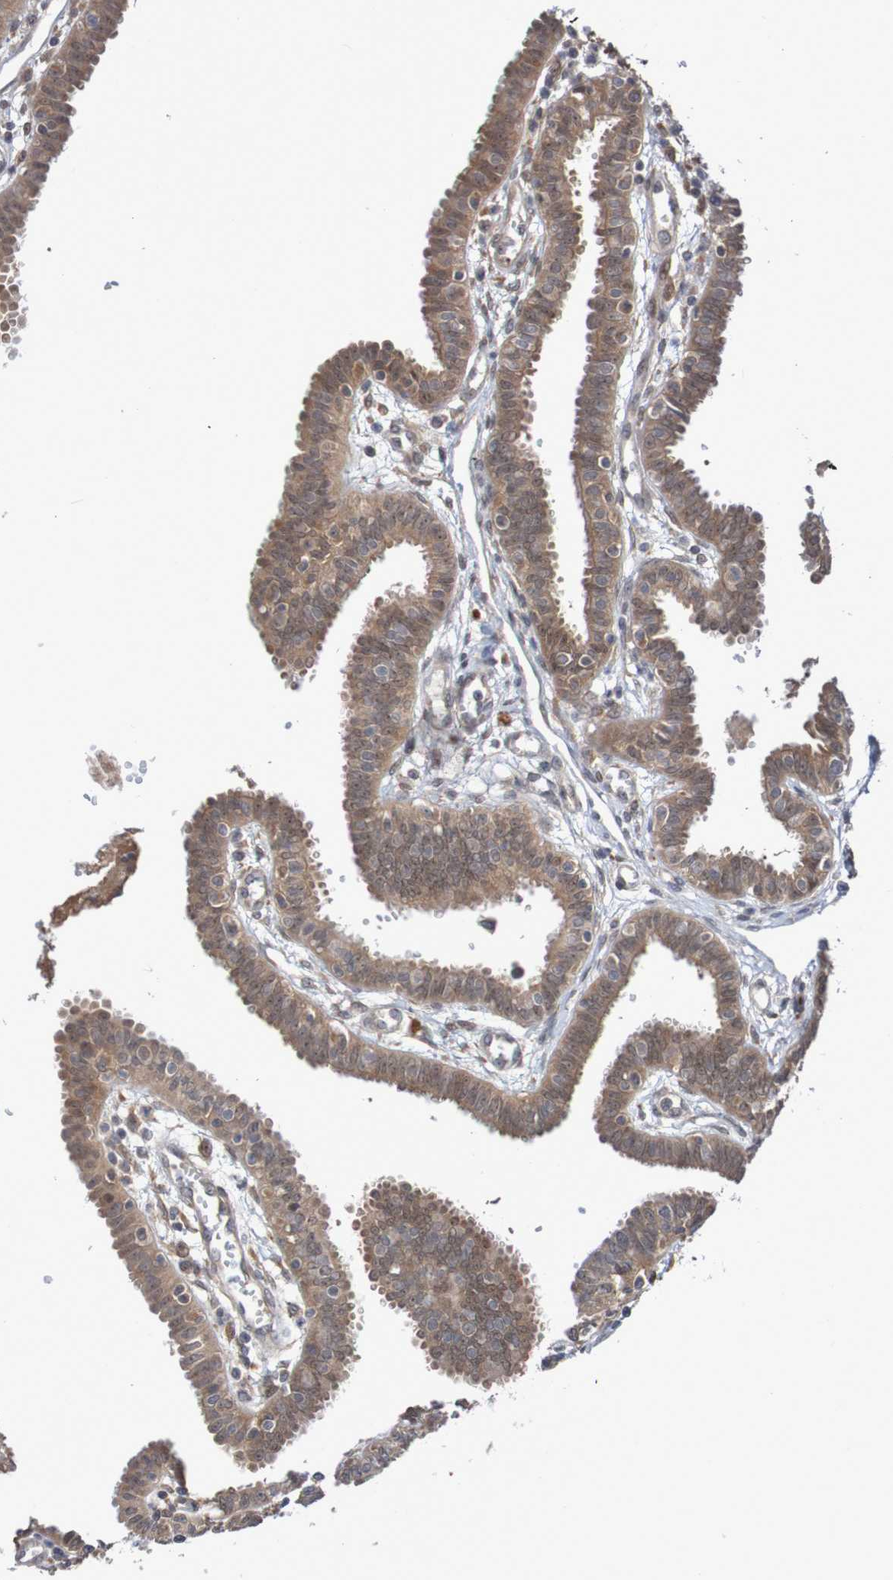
{"staining": {"intensity": "moderate", "quantity": ">75%", "location": "cytoplasmic/membranous"}, "tissue": "fallopian tube", "cell_type": "Glandular cells", "image_type": "normal", "snomed": [{"axis": "morphology", "description": "Normal tissue, NOS"}, {"axis": "topography", "description": "Fallopian tube"}], "caption": "Protein expression analysis of unremarkable fallopian tube demonstrates moderate cytoplasmic/membranous expression in approximately >75% of glandular cells. The staining was performed using DAB (3,3'-diaminobenzidine), with brown indicating positive protein expression. Nuclei are stained blue with hematoxylin.", "gene": "PHPT1", "patient": {"sex": "female", "age": 32}}